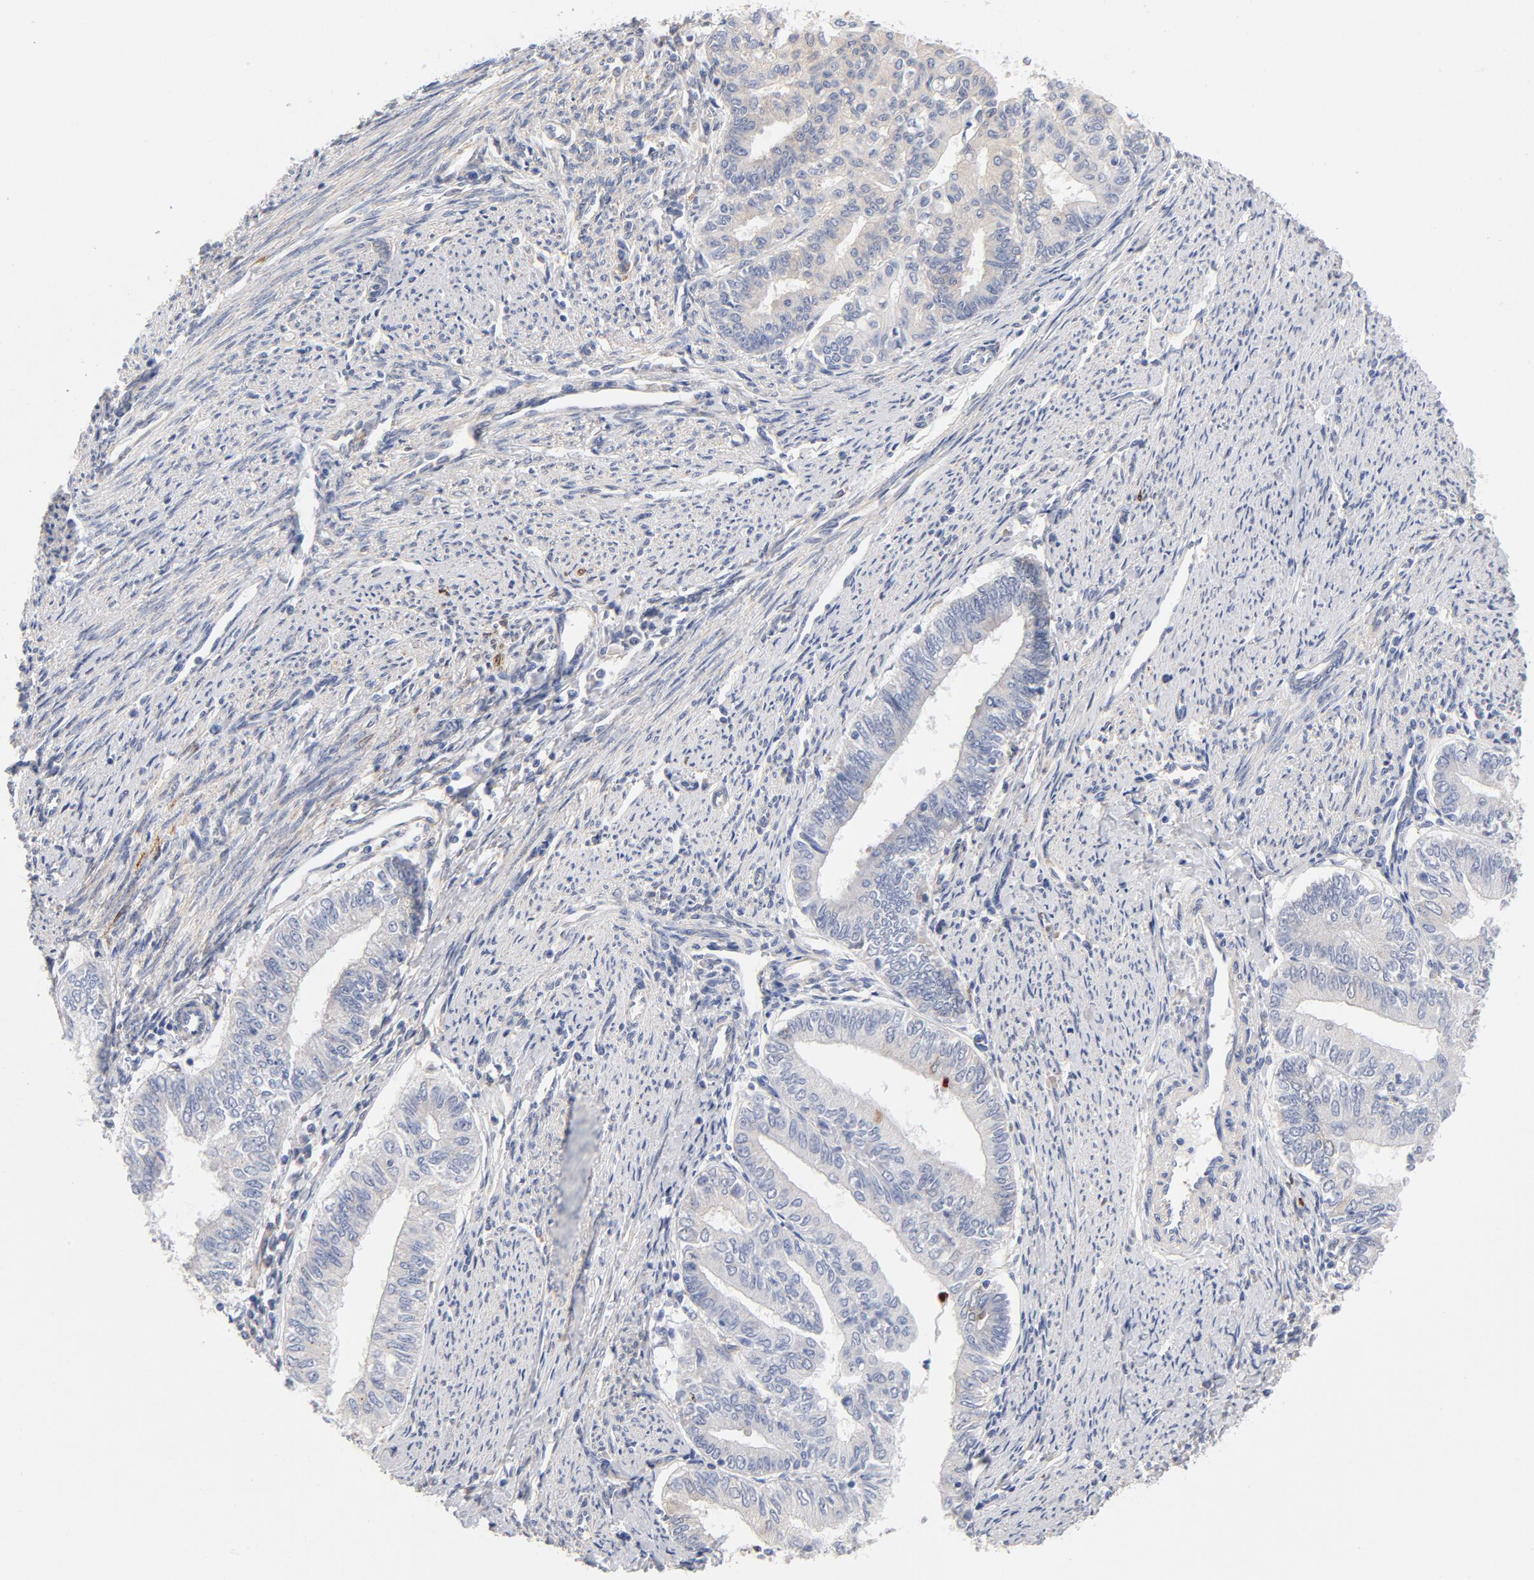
{"staining": {"intensity": "negative", "quantity": "none", "location": "none"}, "tissue": "endometrial cancer", "cell_type": "Tumor cells", "image_type": "cancer", "snomed": [{"axis": "morphology", "description": "Adenocarcinoma, NOS"}, {"axis": "topography", "description": "Endometrium"}], "caption": "This micrograph is of adenocarcinoma (endometrial) stained with immunohistochemistry (IHC) to label a protein in brown with the nuclei are counter-stained blue. There is no expression in tumor cells.", "gene": "ASMTL", "patient": {"sex": "female", "age": 66}}